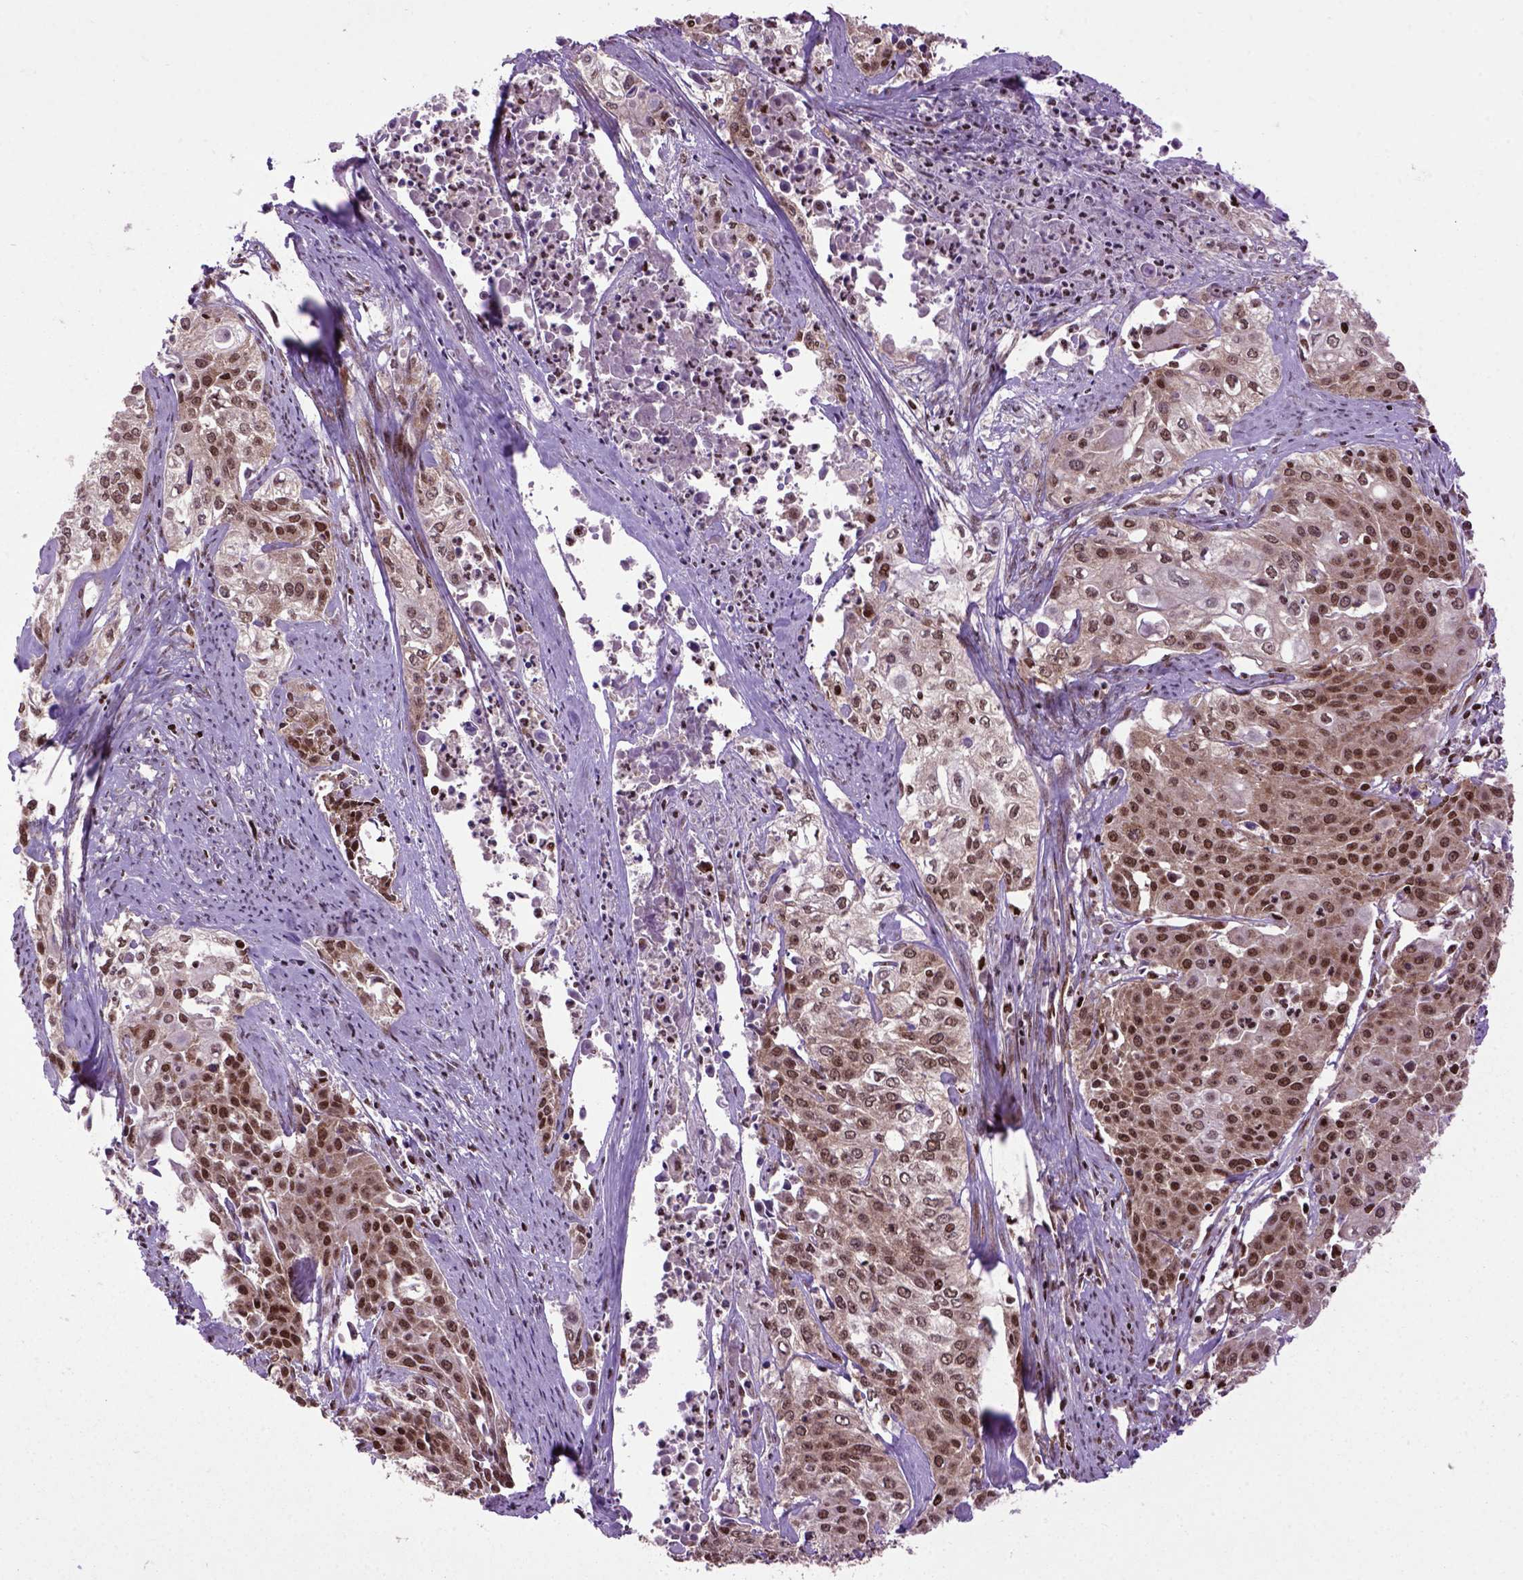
{"staining": {"intensity": "moderate", "quantity": ">75%", "location": "nuclear"}, "tissue": "cervical cancer", "cell_type": "Tumor cells", "image_type": "cancer", "snomed": [{"axis": "morphology", "description": "Squamous cell carcinoma, NOS"}, {"axis": "topography", "description": "Cervix"}], "caption": "Immunohistochemical staining of human cervical cancer displays moderate nuclear protein staining in about >75% of tumor cells. (IHC, brightfield microscopy, high magnification).", "gene": "CELF1", "patient": {"sex": "female", "age": 39}}